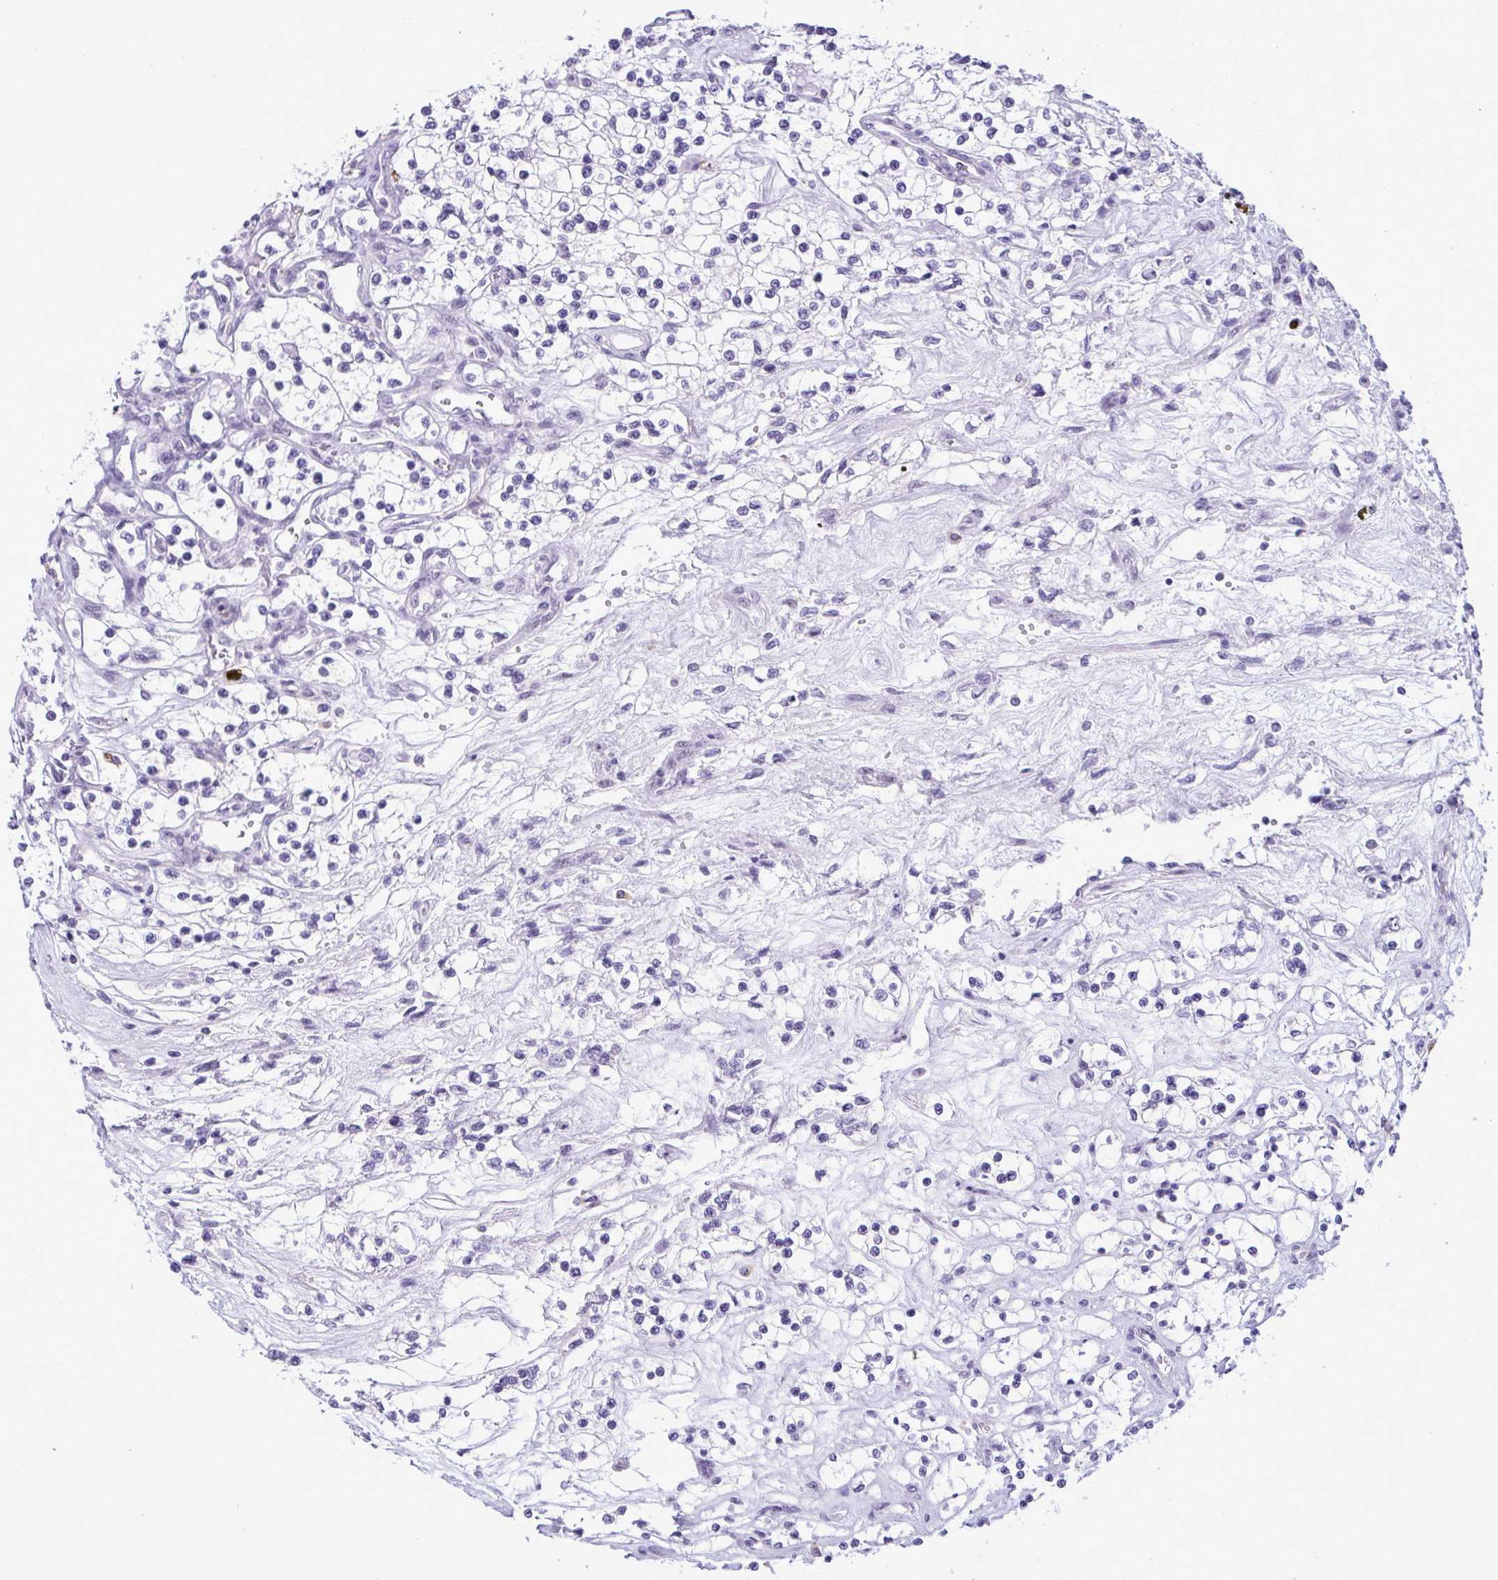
{"staining": {"intensity": "negative", "quantity": "none", "location": "none"}, "tissue": "renal cancer", "cell_type": "Tumor cells", "image_type": "cancer", "snomed": [{"axis": "morphology", "description": "Adenocarcinoma, NOS"}, {"axis": "topography", "description": "Kidney"}], "caption": "High power microscopy photomicrograph of an immunohistochemistry (IHC) micrograph of adenocarcinoma (renal), revealing no significant staining in tumor cells.", "gene": "ELN", "patient": {"sex": "female", "age": 69}}